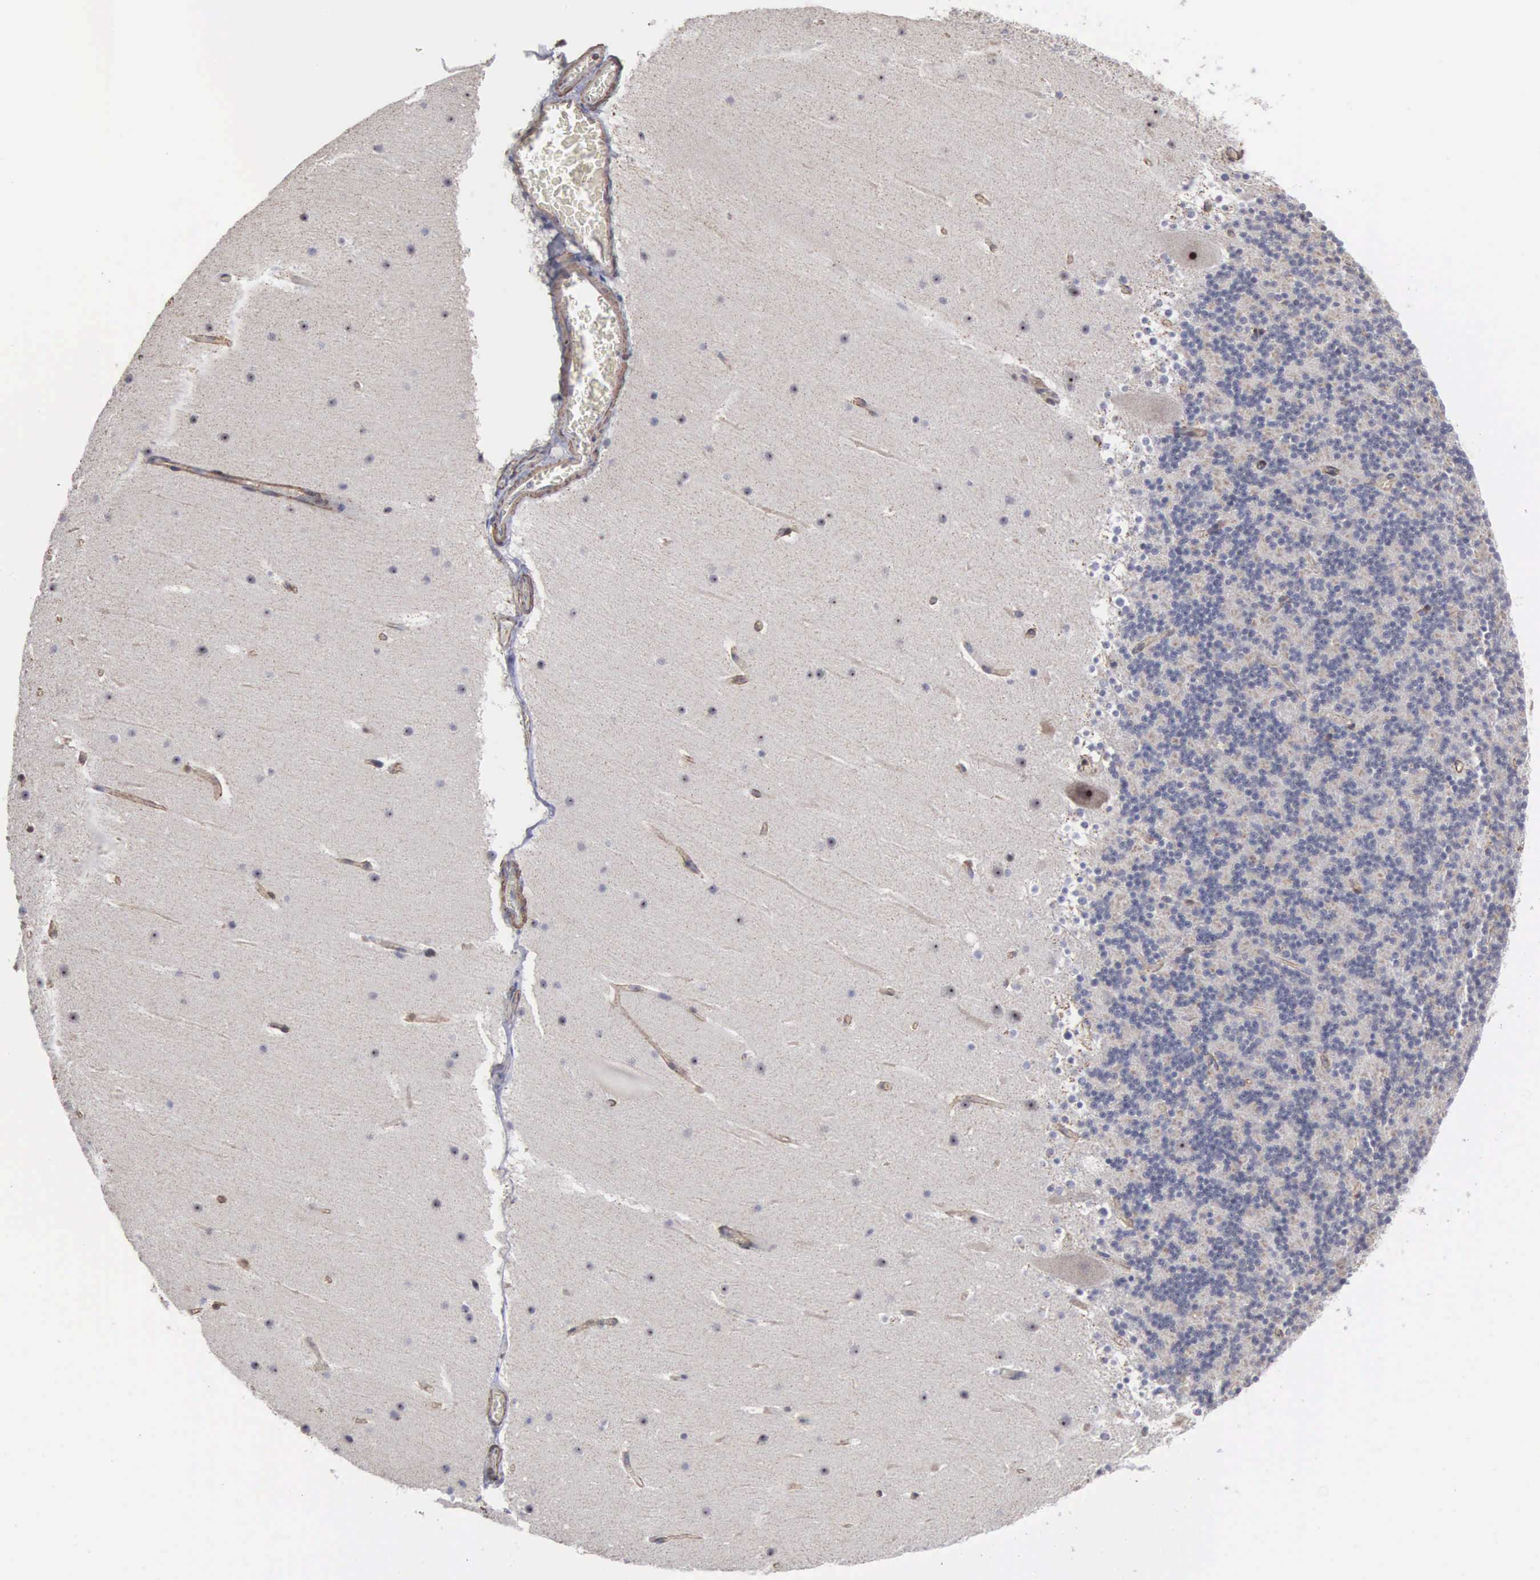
{"staining": {"intensity": "negative", "quantity": "none", "location": "none"}, "tissue": "cerebellum", "cell_type": "Cells in granular layer", "image_type": "normal", "snomed": [{"axis": "morphology", "description": "Normal tissue, NOS"}, {"axis": "topography", "description": "Cerebellum"}], "caption": "There is no significant expression in cells in granular layer of cerebellum. (IHC, brightfield microscopy, high magnification).", "gene": "NGDN", "patient": {"sex": "male", "age": 45}}